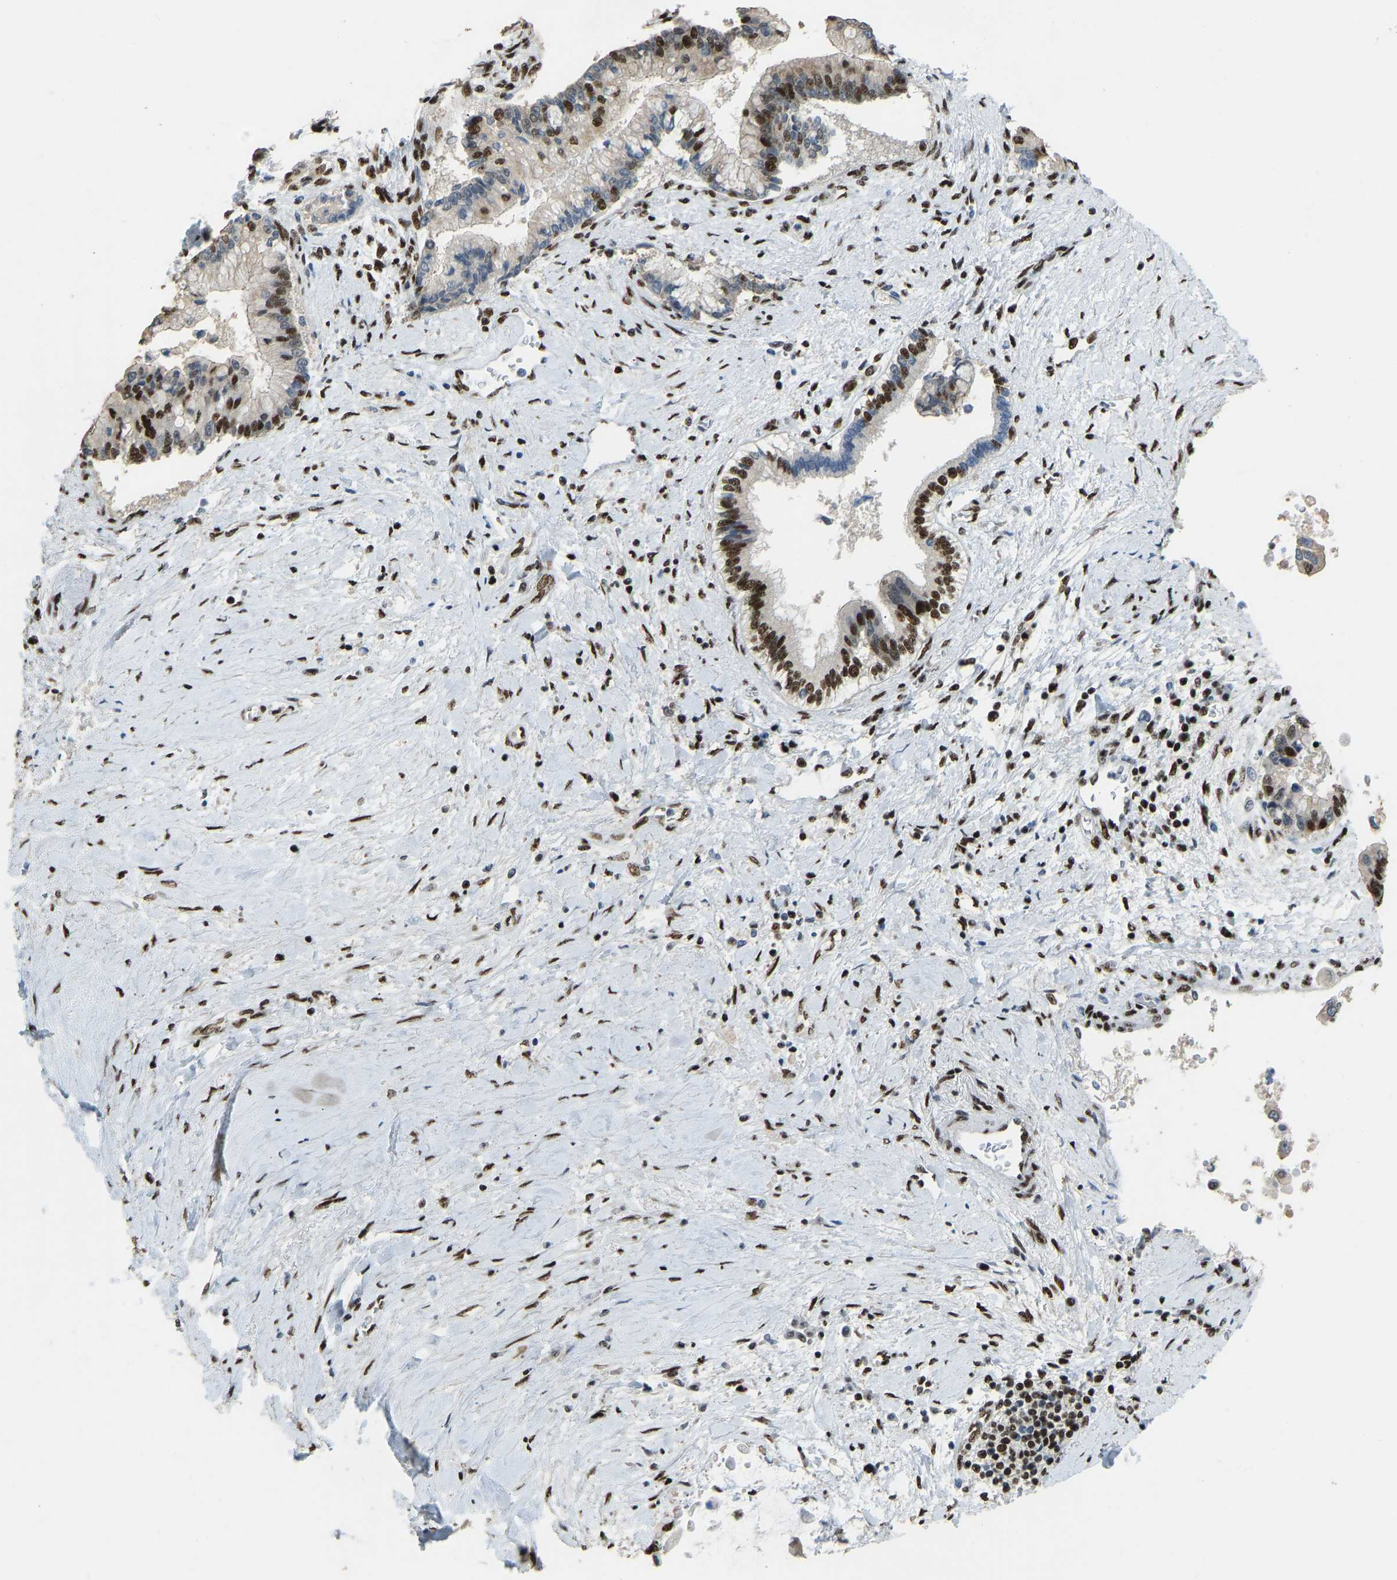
{"staining": {"intensity": "strong", "quantity": "25%-75%", "location": "nuclear"}, "tissue": "liver cancer", "cell_type": "Tumor cells", "image_type": "cancer", "snomed": [{"axis": "morphology", "description": "Cholangiocarcinoma"}, {"axis": "topography", "description": "Liver"}], "caption": "Liver cholangiocarcinoma stained with DAB immunohistochemistry exhibits high levels of strong nuclear expression in about 25%-75% of tumor cells.", "gene": "FOXK1", "patient": {"sex": "male", "age": 50}}